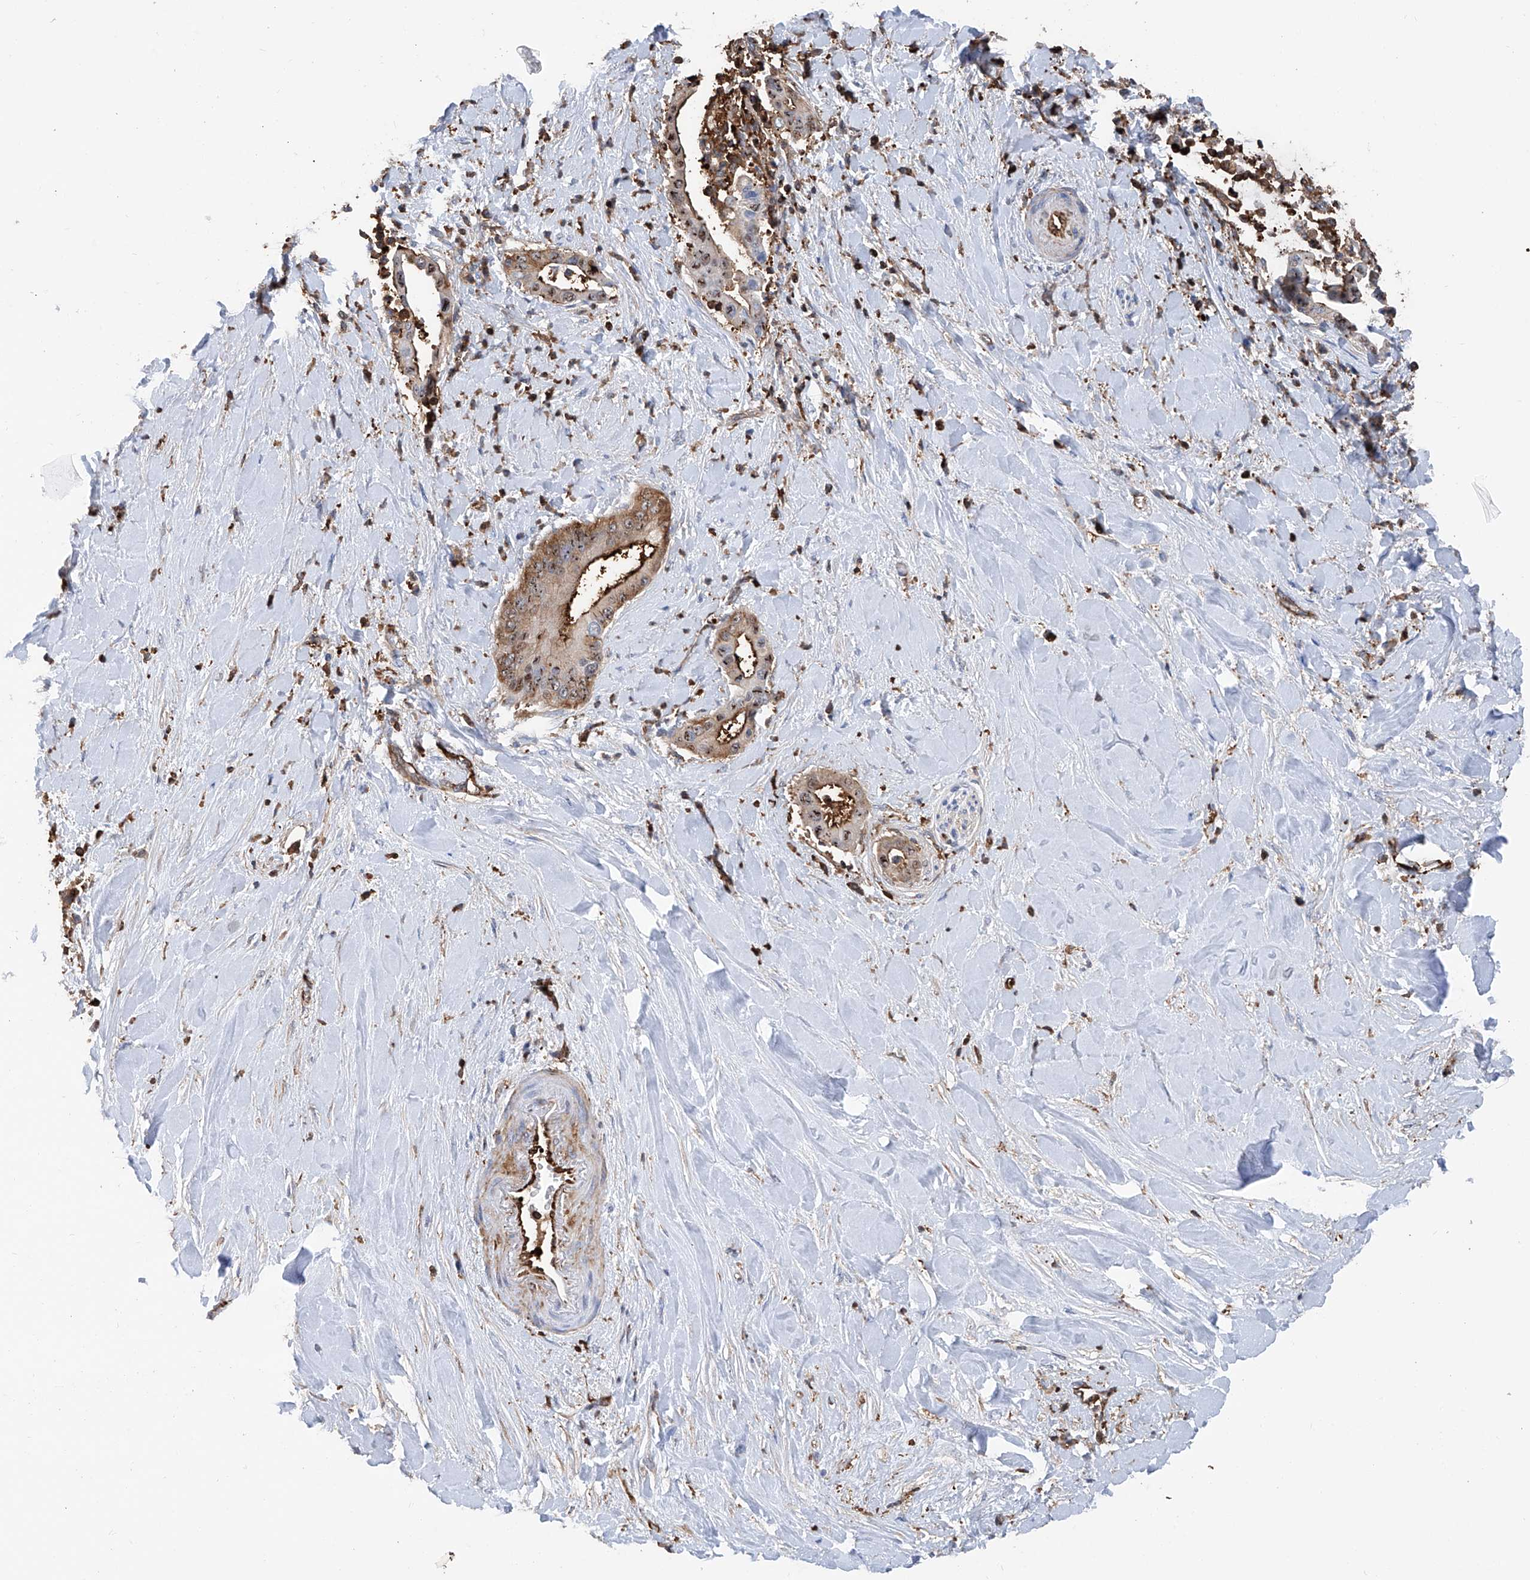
{"staining": {"intensity": "moderate", "quantity": ">75%", "location": "cytoplasmic/membranous,nuclear"}, "tissue": "liver cancer", "cell_type": "Tumor cells", "image_type": "cancer", "snomed": [{"axis": "morphology", "description": "Cholangiocarcinoma"}, {"axis": "topography", "description": "Liver"}], "caption": "Liver cholangiocarcinoma stained with a brown dye demonstrates moderate cytoplasmic/membranous and nuclear positive expression in about >75% of tumor cells.", "gene": "ZNF484", "patient": {"sex": "female", "age": 54}}